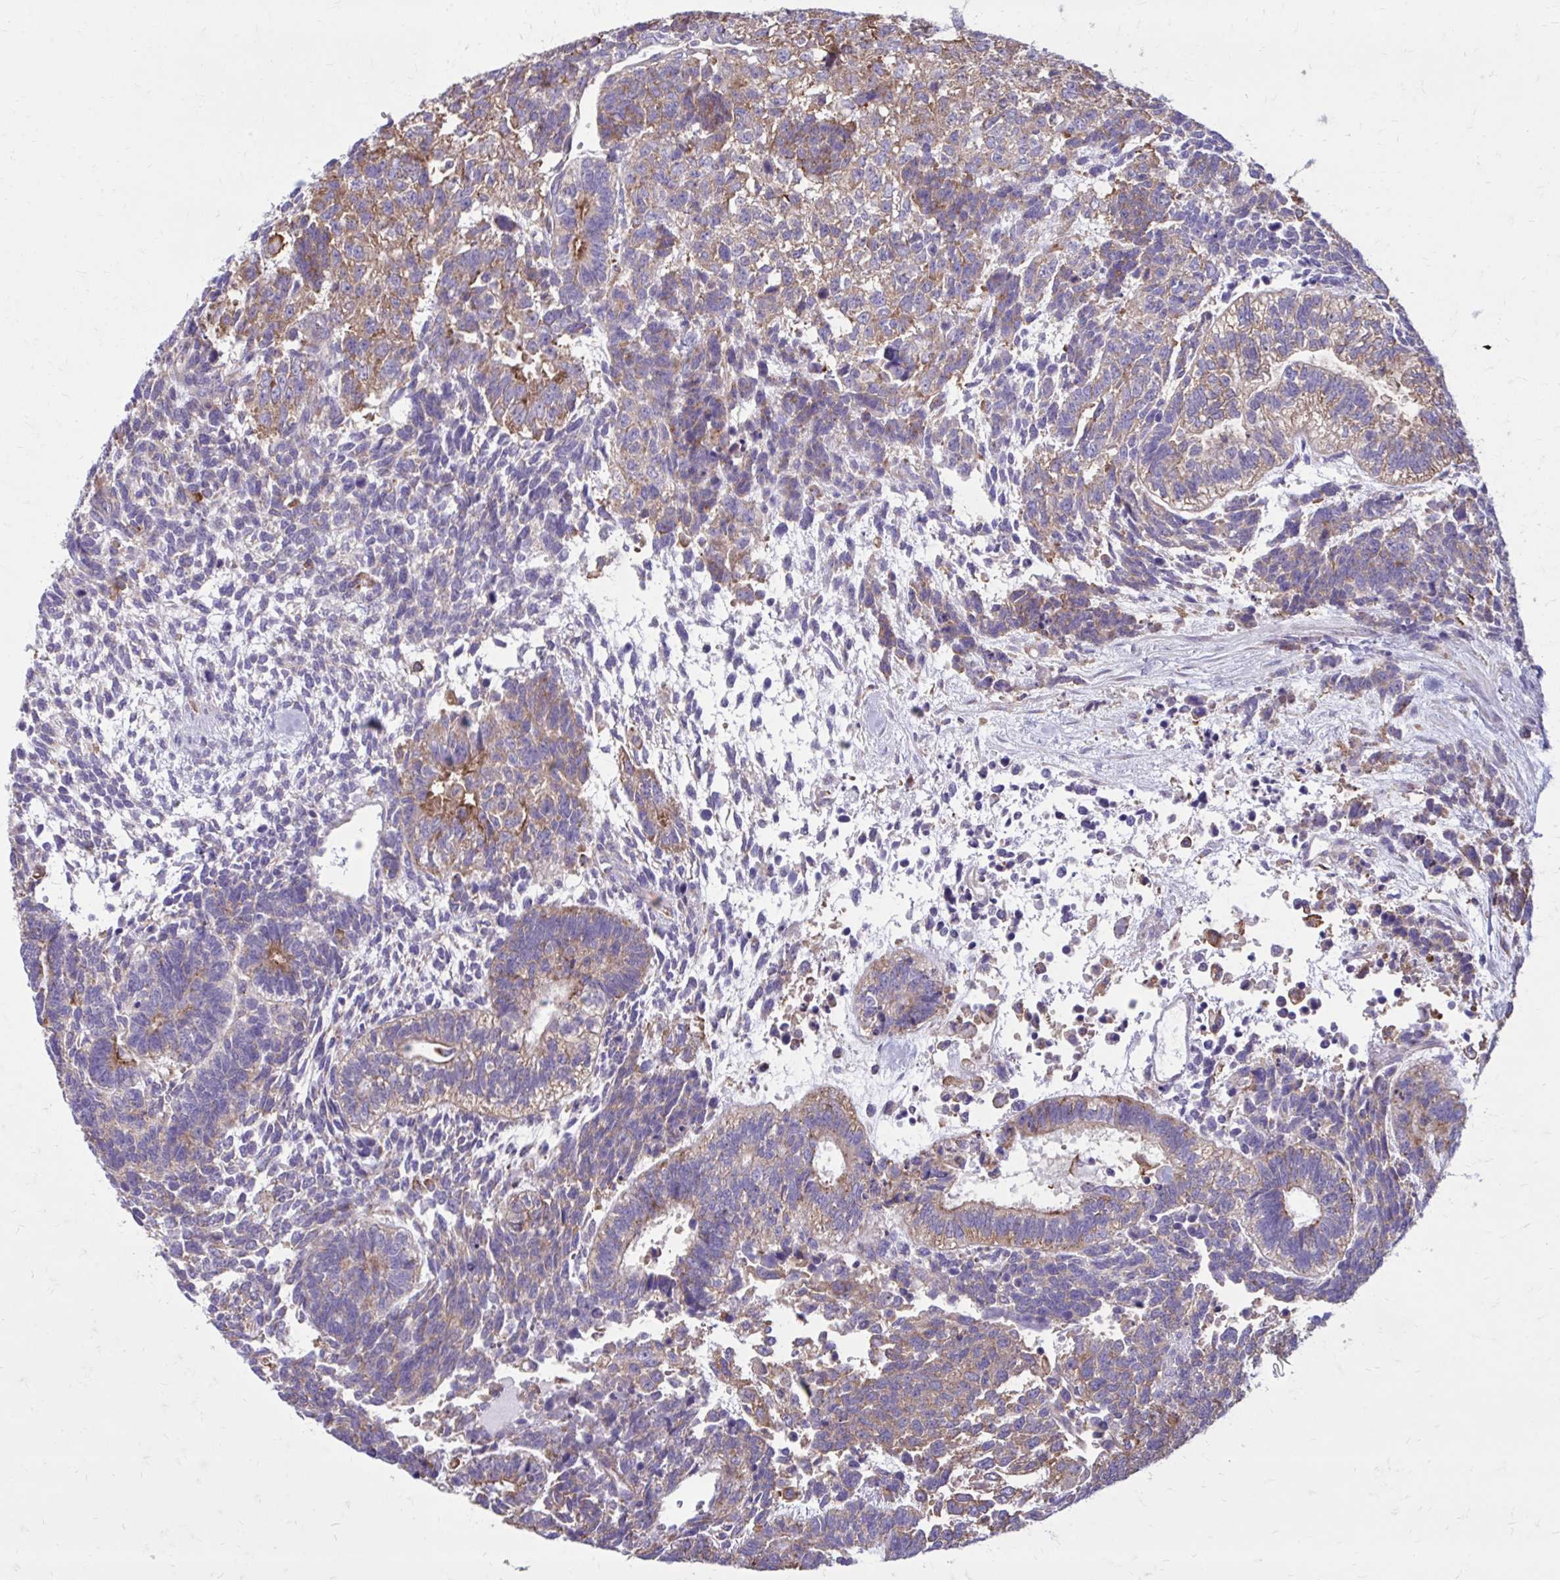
{"staining": {"intensity": "weak", "quantity": "25%-75%", "location": "cytoplasmic/membranous"}, "tissue": "testis cancer", "cell_type": "Tumor cells", "image_type": "cancer", "snomed": [{"axis": "morphology", "description": "Carcinoma, Embryonal, NOS"}, {"axis": "topography", "description": "Testis"}], "caption": "A brown stain highlights weak cytoplasmic/membranous expression of a protein in testis embryonal carcinoma tumor cells.", "gene": "CLTA", "patient": {"sex": "male", "age": 23}}